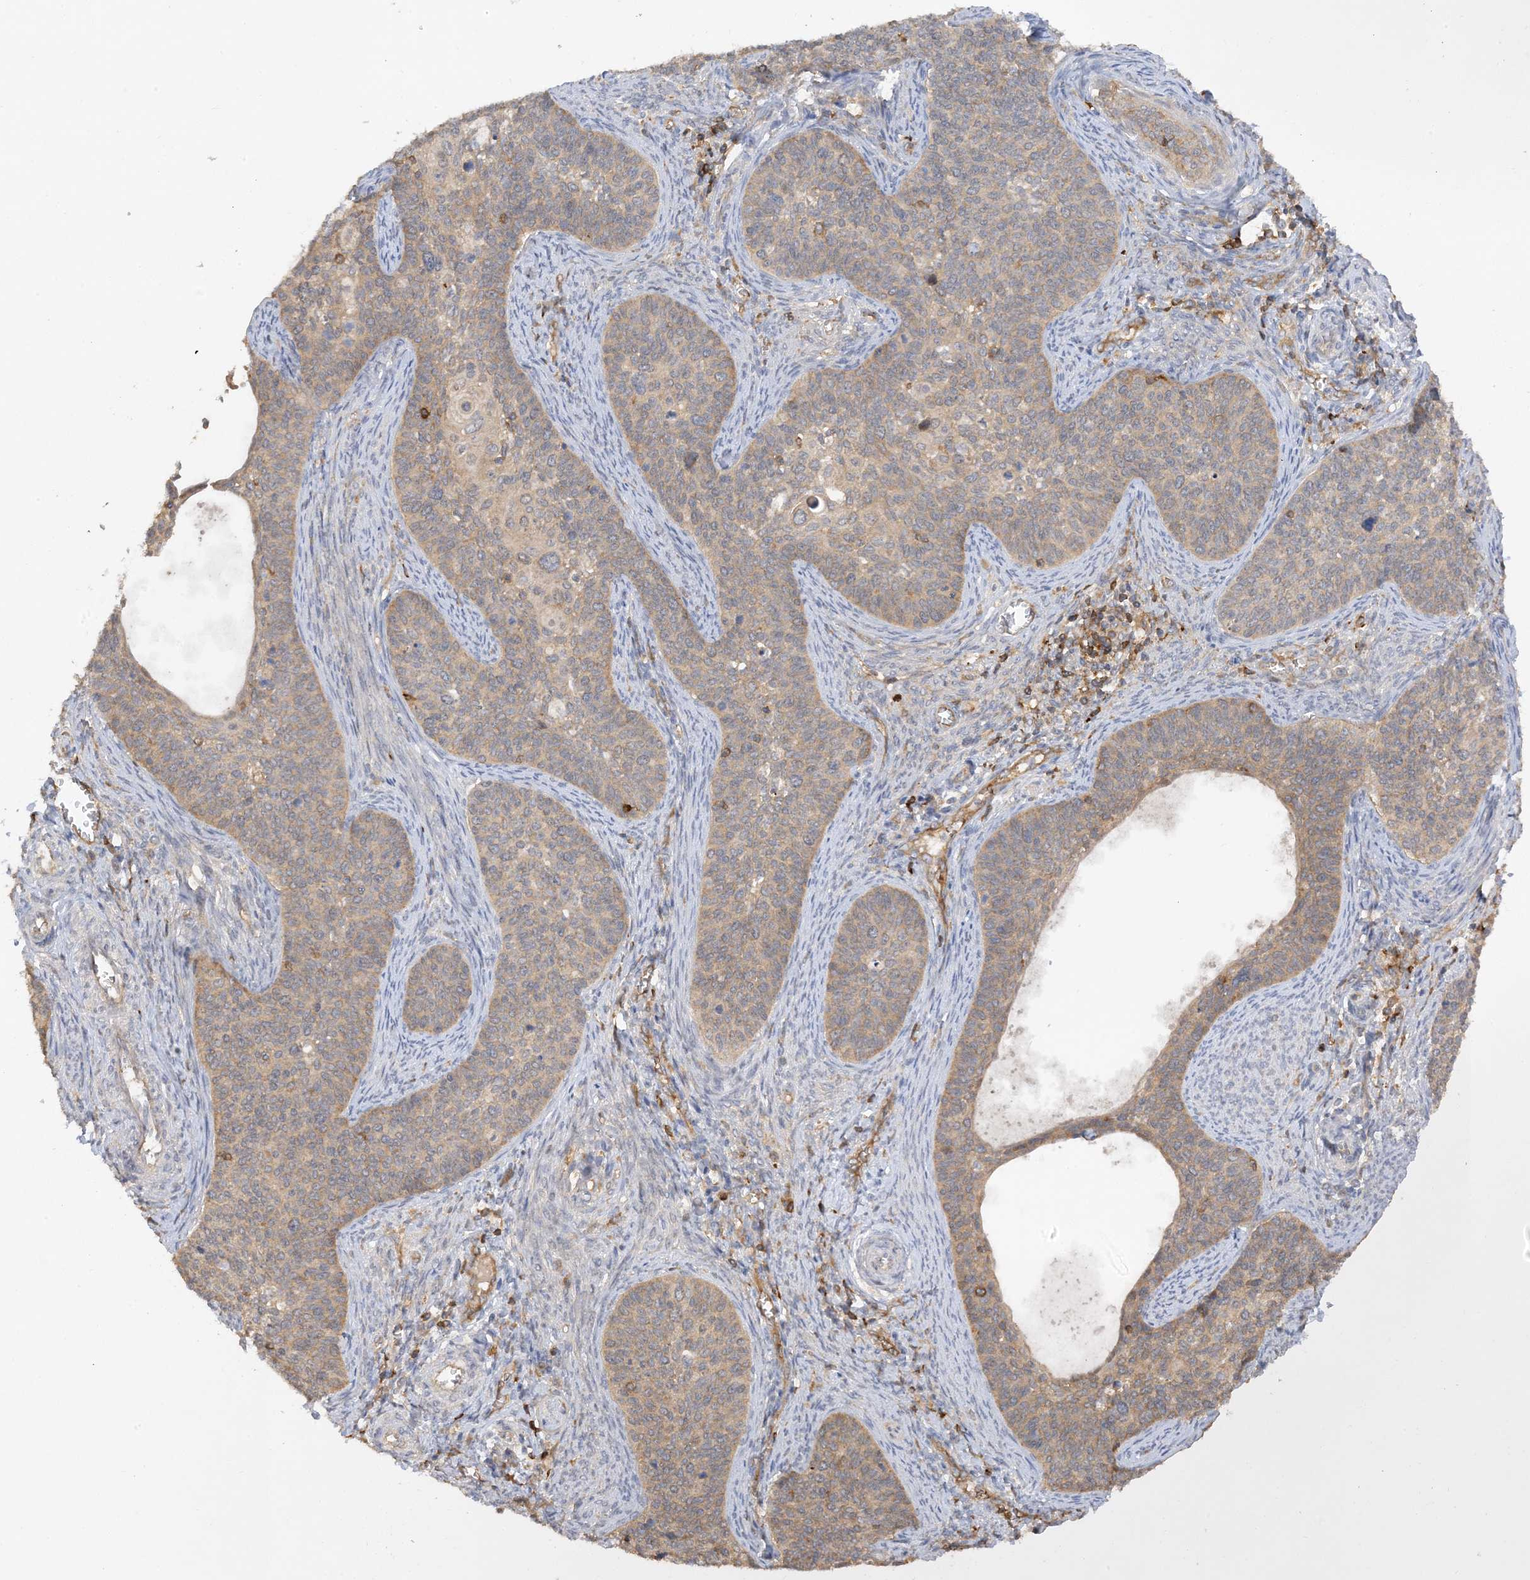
{"staining": {"intensity": "moderate", "quantity": "25%-75%", "location": "cytoplasmic/membranous"}, "tissue": "cervical cancer", "cell_type": "Tumor cells", "image_type": "cancer", "snomed": [{"axis": "morphology", "description": "Squamous cell carcinoma, NOS"}, {"axis": "topography", "description": "Cervix"}], "caption": "Immunohistochemical staining of human squamous cell carcinoma (cervical) shows medium levels of moderate cytoplasmic/membranous protein expression in about 25%-75% of tumor cells. The staining was performed using DAB, with brown indicating positive protein expression. Nuclei are stained blue with hematoxylin.", "gene": "PHACTR2", "patient": {"sex": "female", "age": 33}}